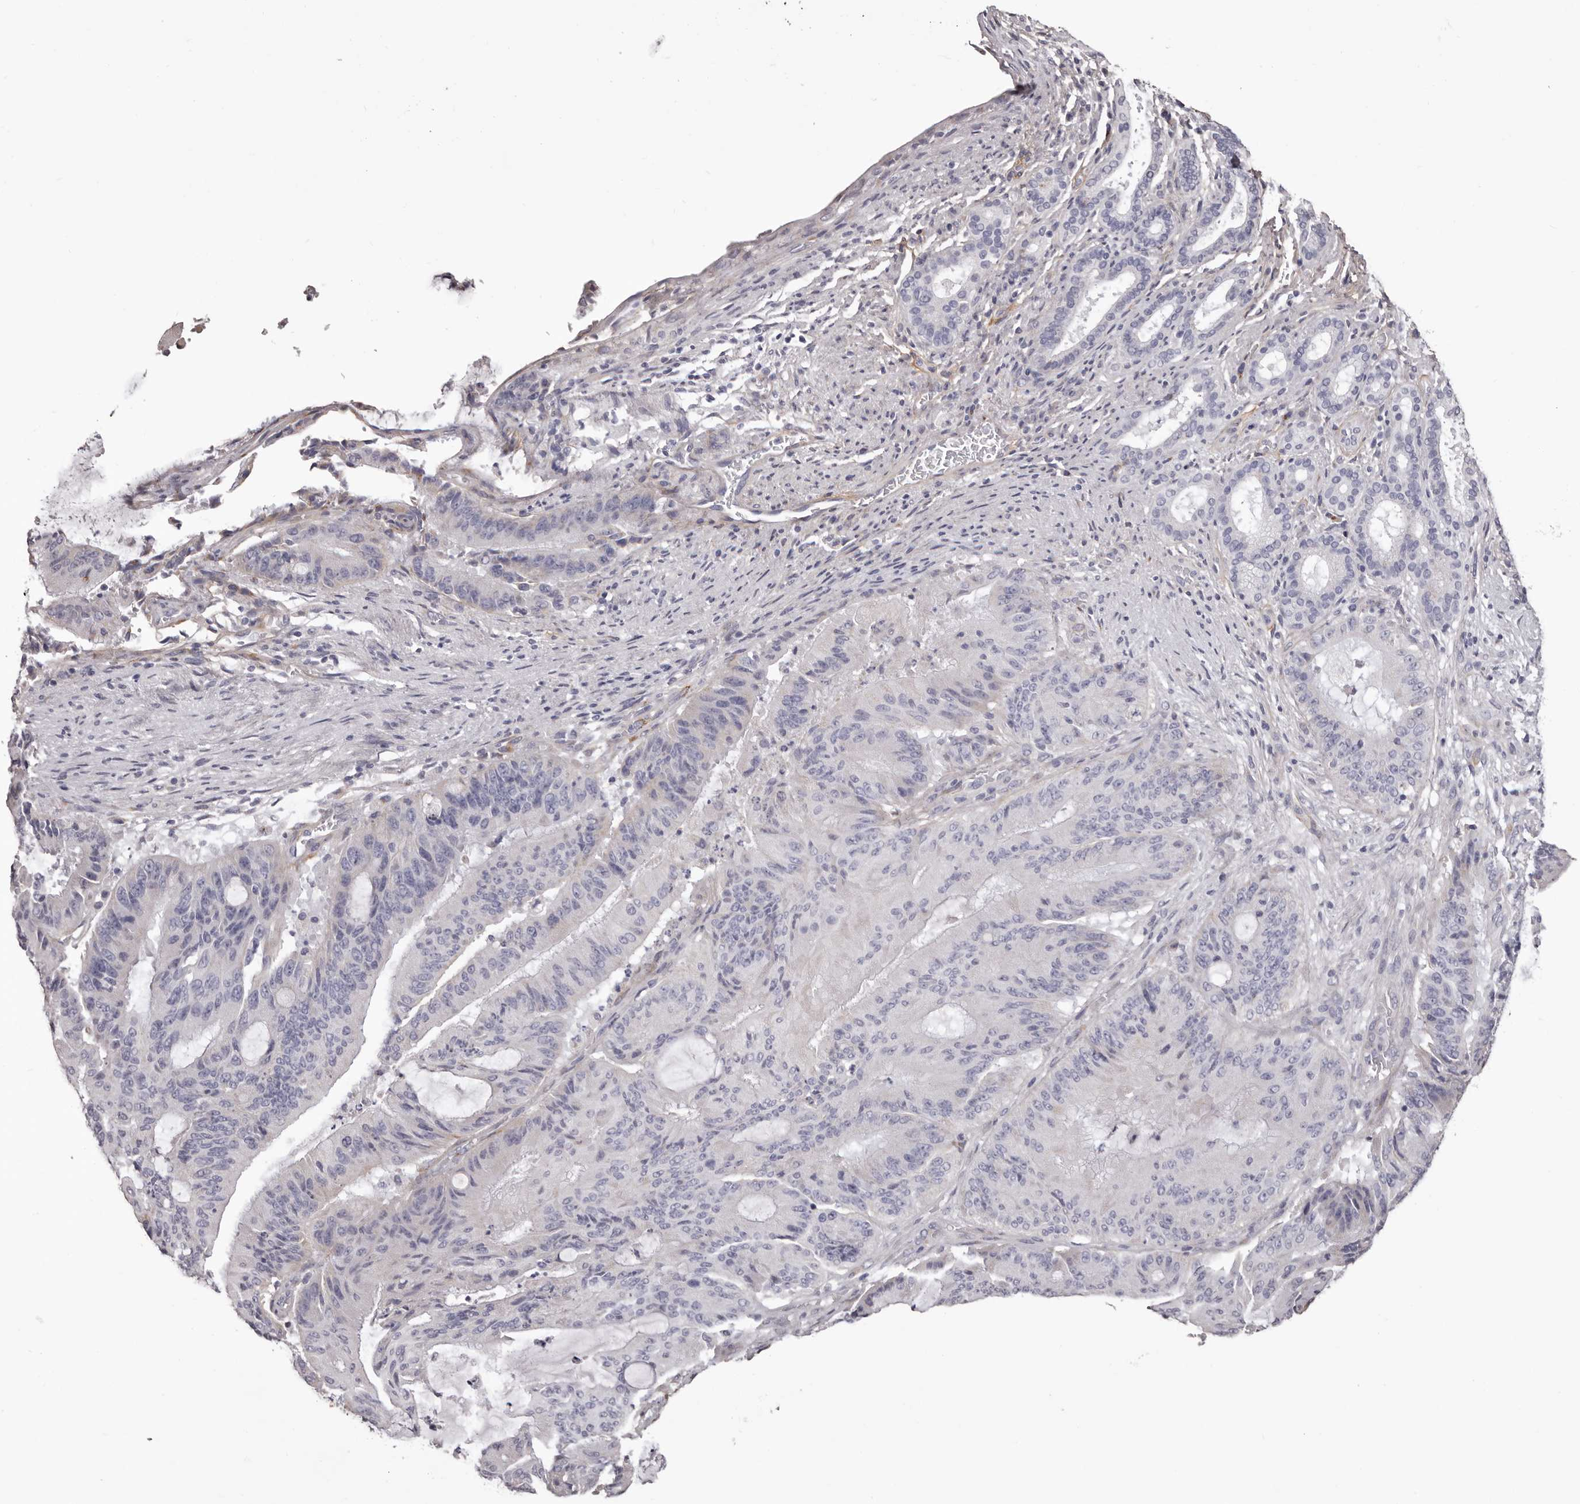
{"staining": {"intensity": "negative", "quantity": "none", "location": "none"}, "tissue": "liver cancer", "cell_type": "Tumor cells", "image_type": "cancer", "snomed": [{"axis": "morphology", "description": "Normal tissue, NOS"}, {"axis": "morphology", "description": "Cholangiocarcinoma"}, {"axis": "topography", "description": "Liver"}, {"axis": "topography", "description": "Peripheral nerve tissue"}], "caption": "This is an IHC image of human cholangiocarcinoma (liver). There is no staining in tumor cells.", "gene": "COL6A1", "patient": {"sex": "female", "age": 73}}